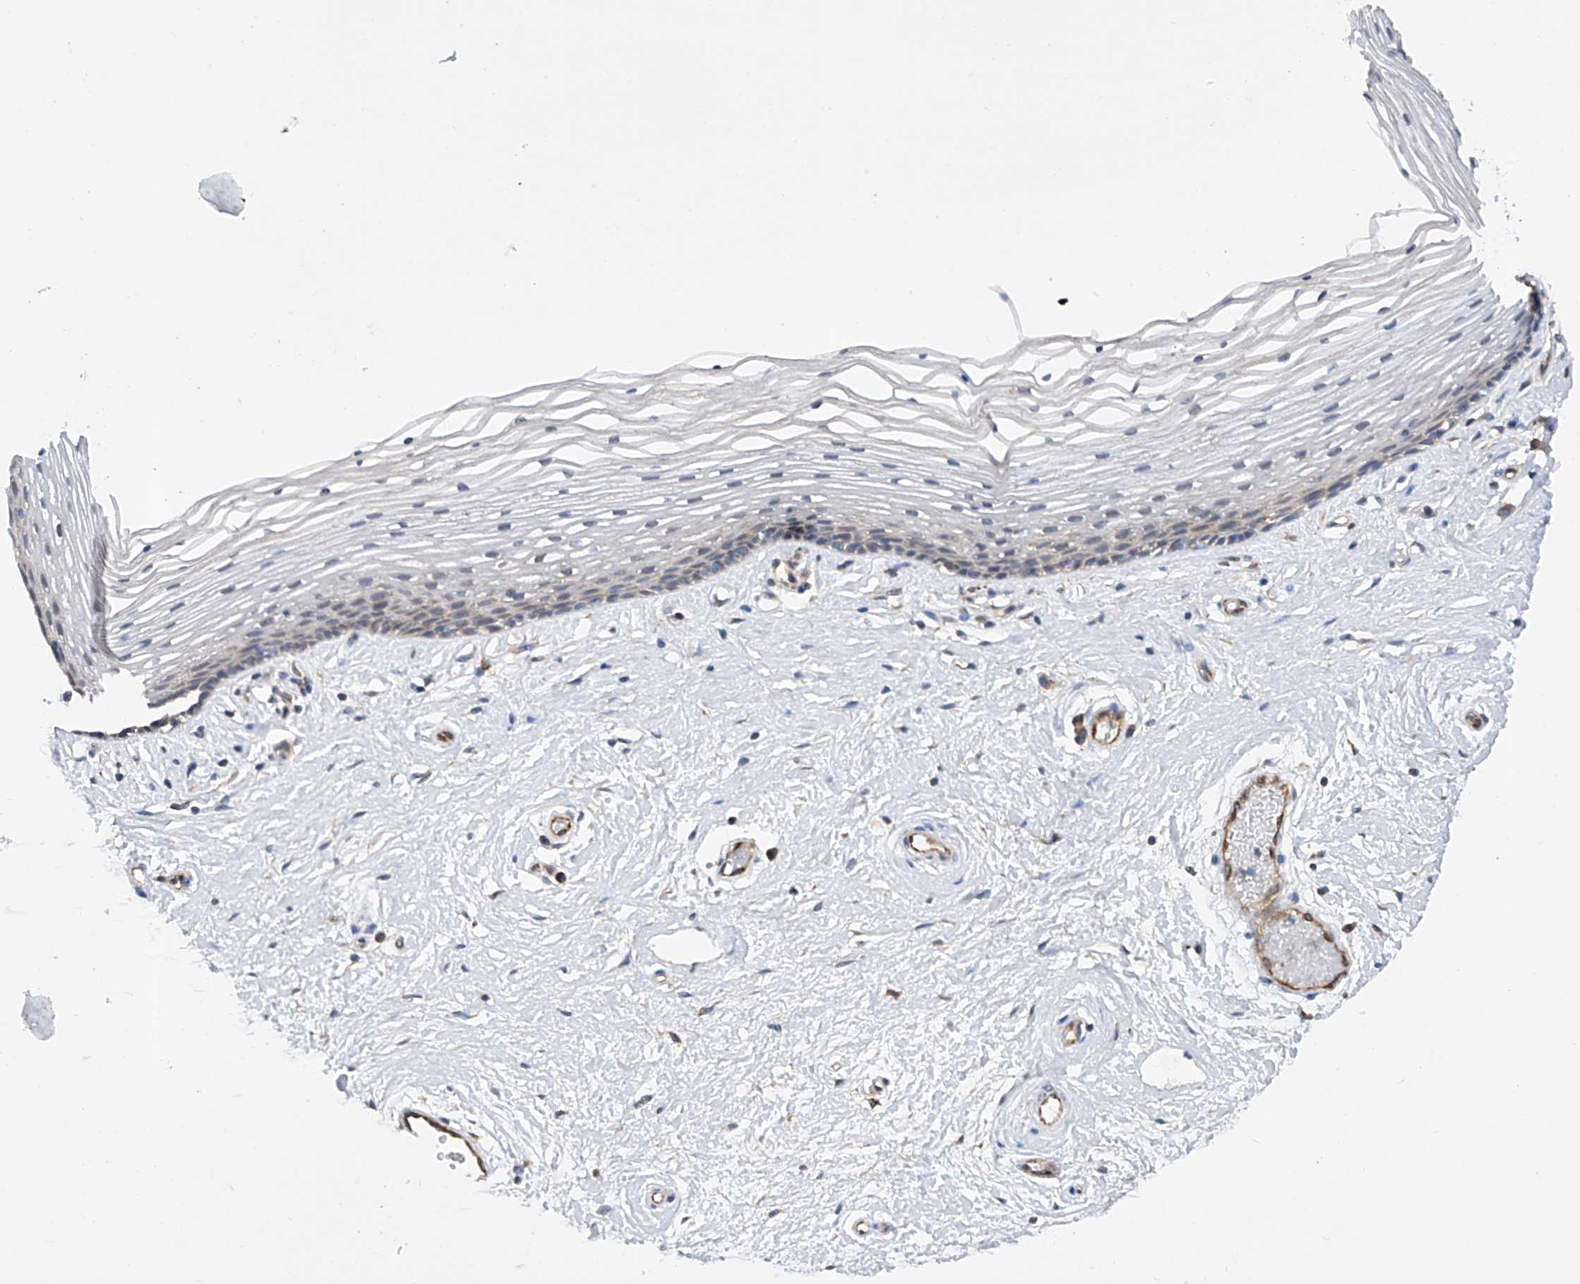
{"staining": {"intensity": "weak", "quantity": "<25%", "location": "cytoplasmic/membranous"}, "tissue": "vagina", "cell_type": "Squamous epithelial cells", "image_type": "normal", "snomed": [{"axis": "morphology", "description": "Normal tissue, NOS"}, {"axis": "topography", "description": "Vagina"}], "caption": "A high-resolution image shows IHC staining of benign vagina, which displays no significant staining in squamous epithelial cells.", "gene": "SPATA20", "patient": {"sex": "female", "age": 46}}